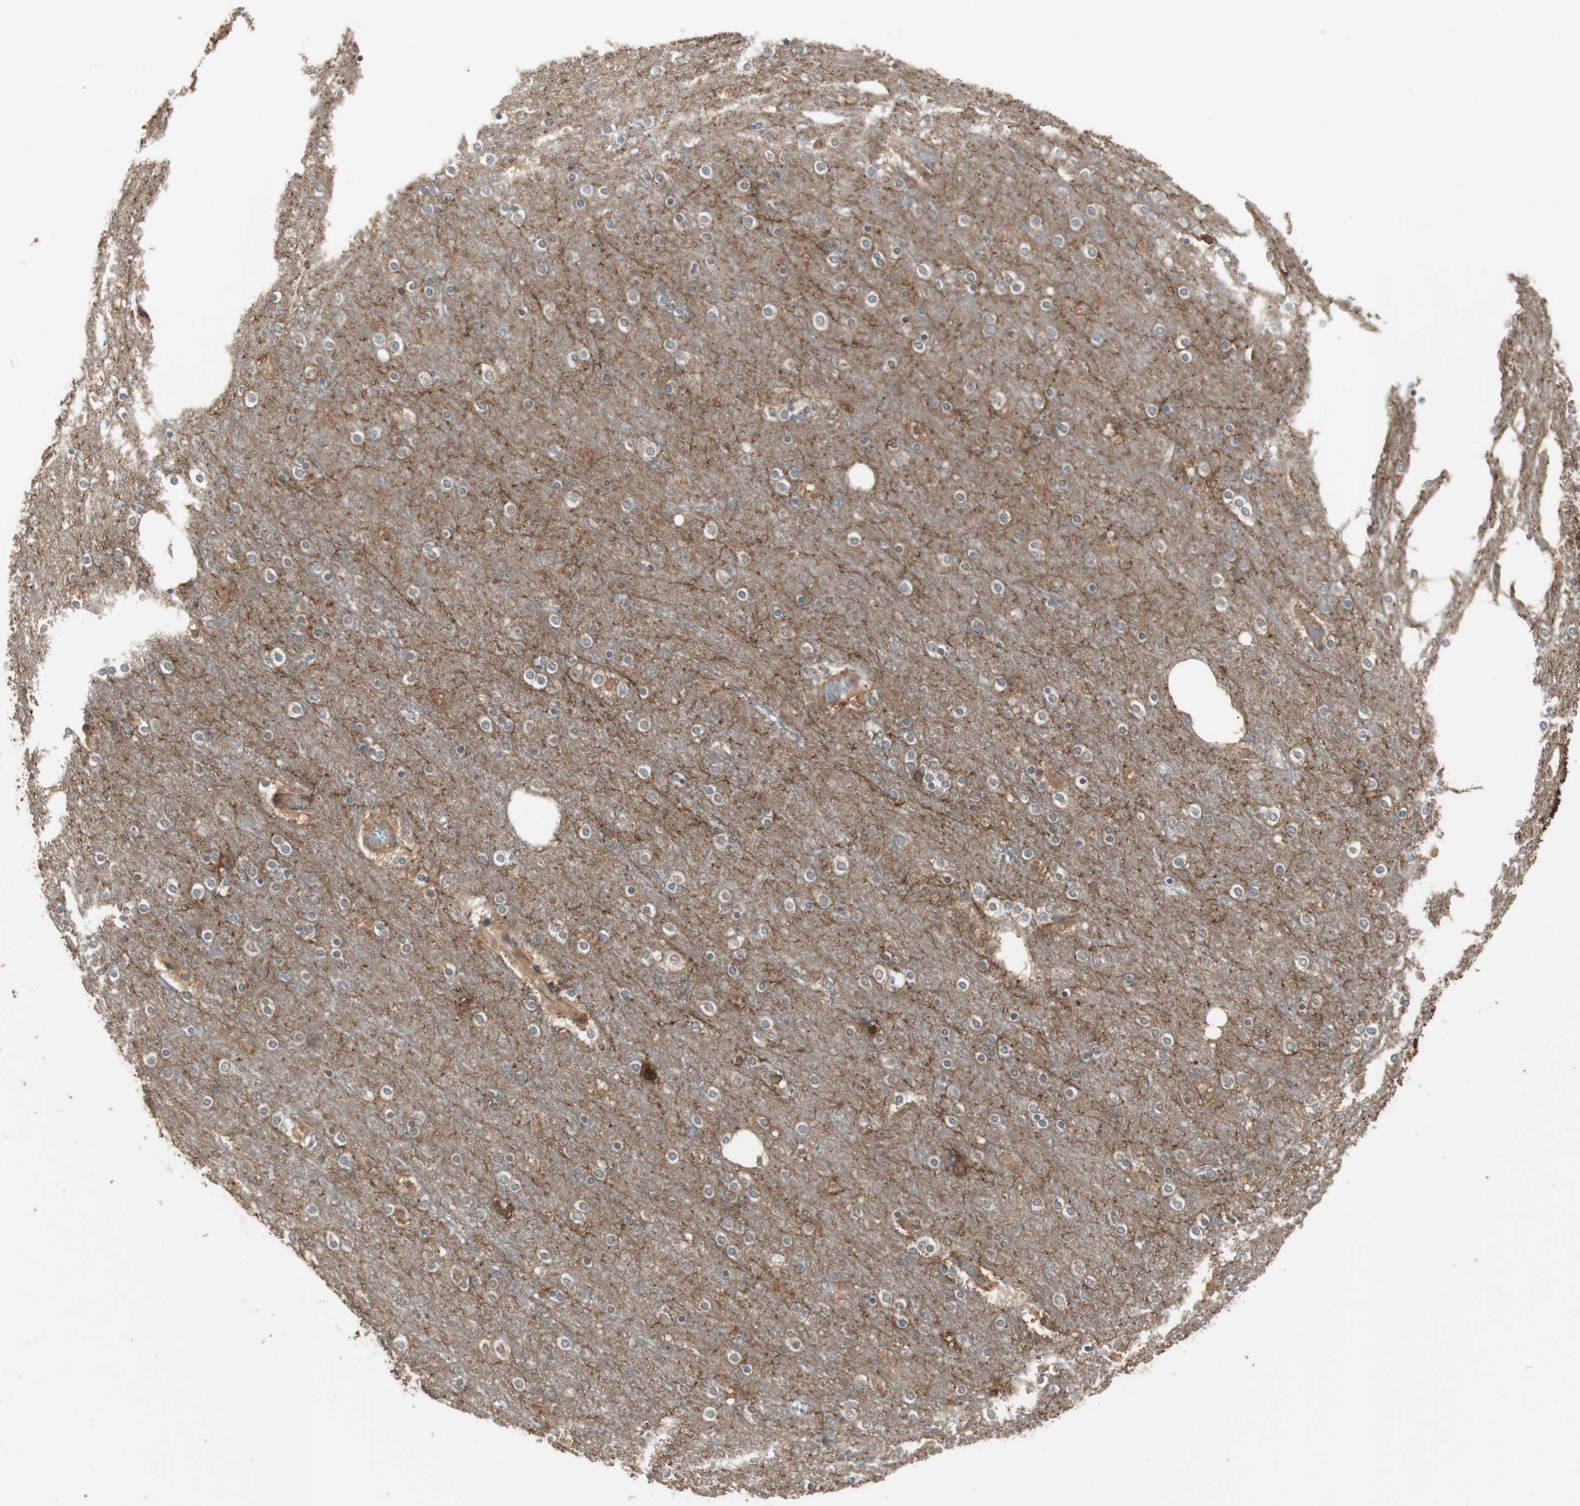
{"staining": {"intensity": "weak", "quantity": "25%-75%", "location": "cytoplasmic/membranous"}, "tissue": "cerebral cortex", "cell_type": "Endothelial cells", "image_type": "normal", "snomed": [{"axis": "morphology", "description": "Normal tissue, NOS"}, {"axis": "topography", "description": "Cerebral cortex"}], "caption": "Immunohistochemistry image of normal human cerebral cortex stained for a protein (brown), which exhibits low levels of weak cytoplasmic/membranous positivity in approximately 25%-75% of endothelial cells.", "gene": "ATP6AP2", "patient": {"sex": "female", "age": 54}}